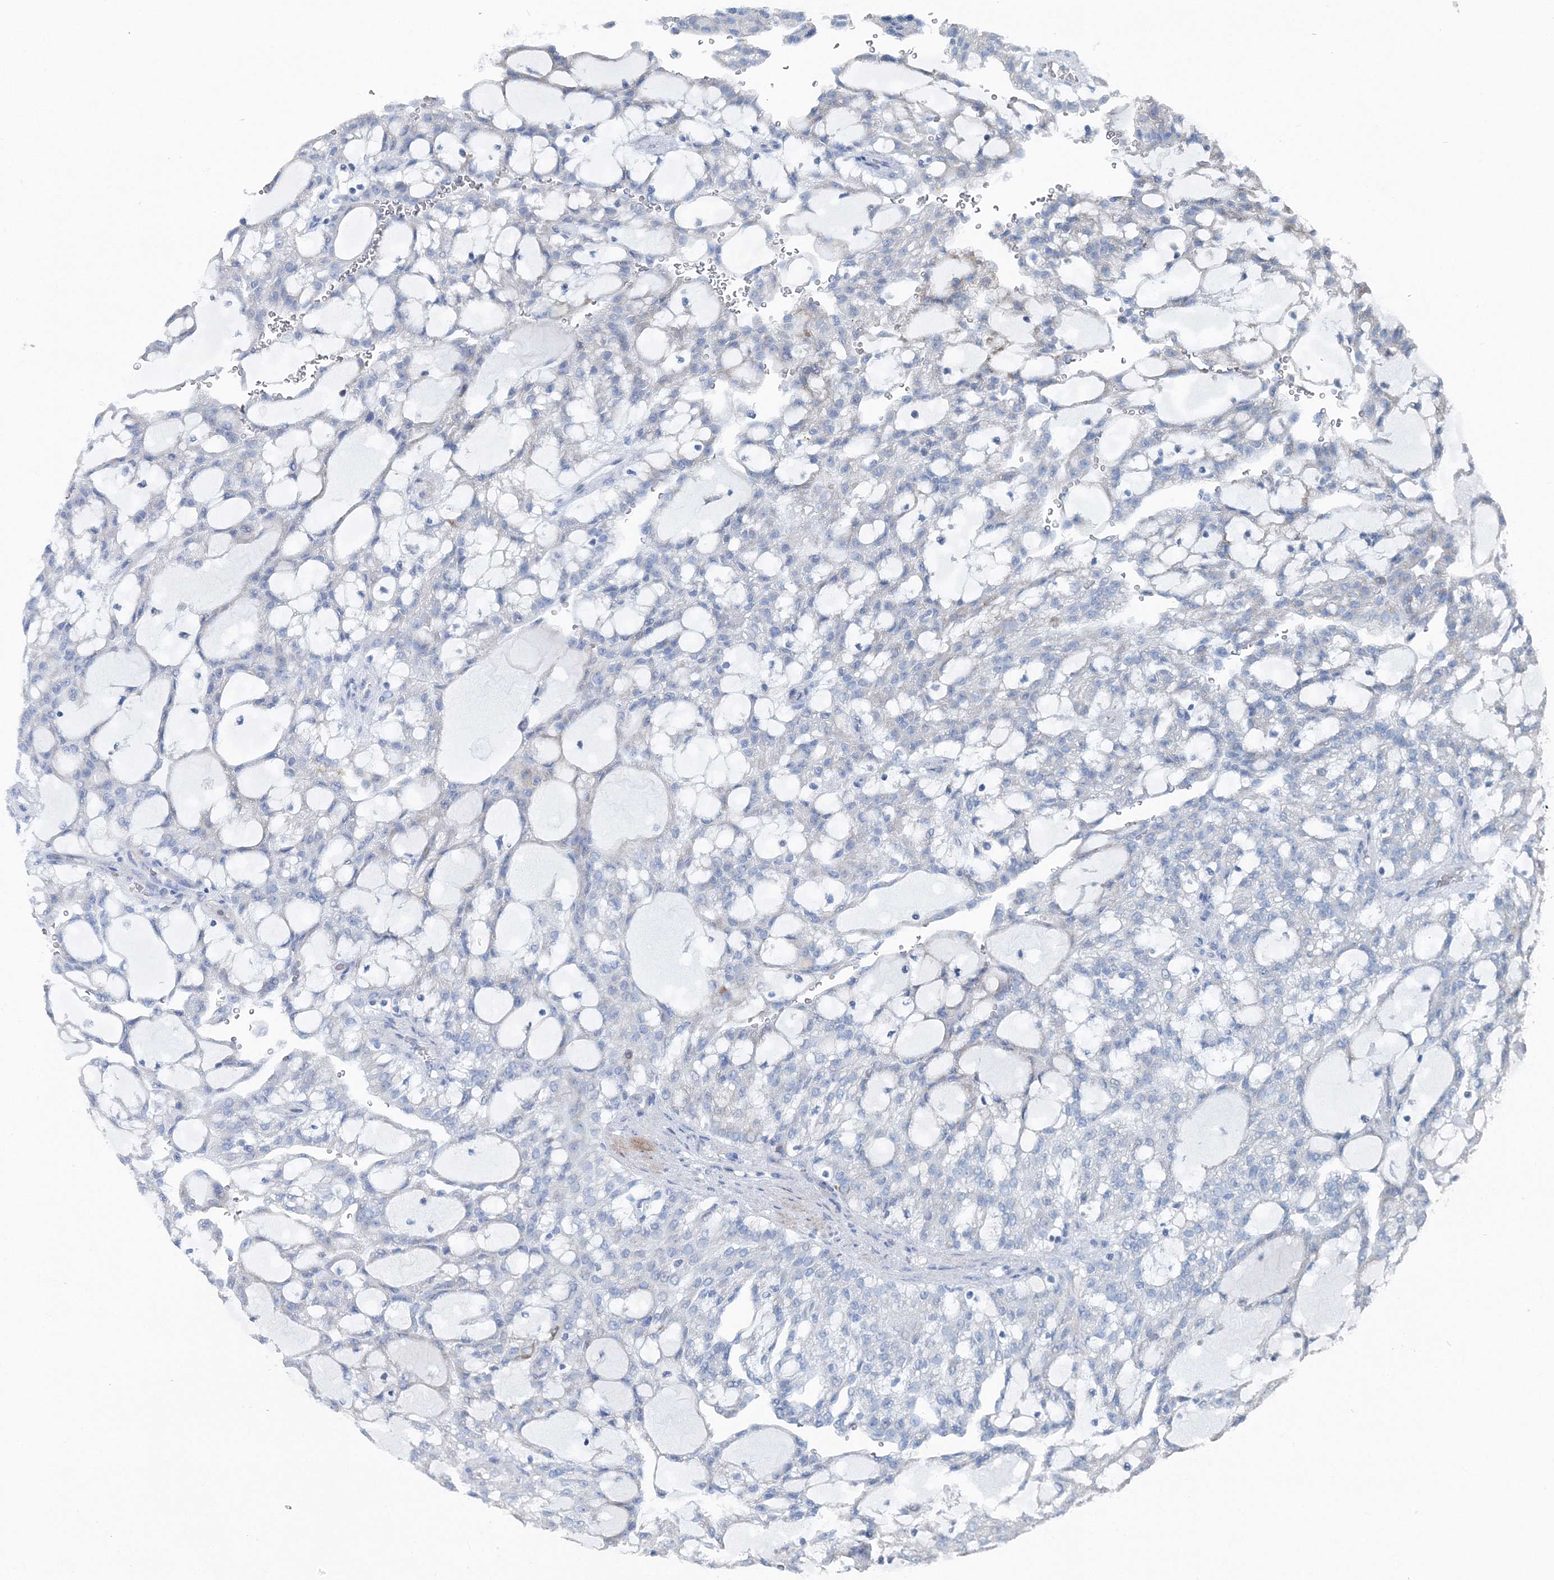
{"staining": {"intensity": "negative", "quantity": "none", "location": "none"}, "tissue": "renal cancer", "cell_type": "Tumor cells", "image_type": "cancer", "snomed": [{"axis": "morphology", "description": "Adenocarcinoma, NOS"}, {"axis": "topography", "description": "Kidney"}], "caption": "Immunohistochemistry histopathology image of renal cancer stained for a protein (brown), which demonstrates no expression in tumor cells.", "gene": "GABARAPL2", "patient": {"sex": "male", "age": 63}}